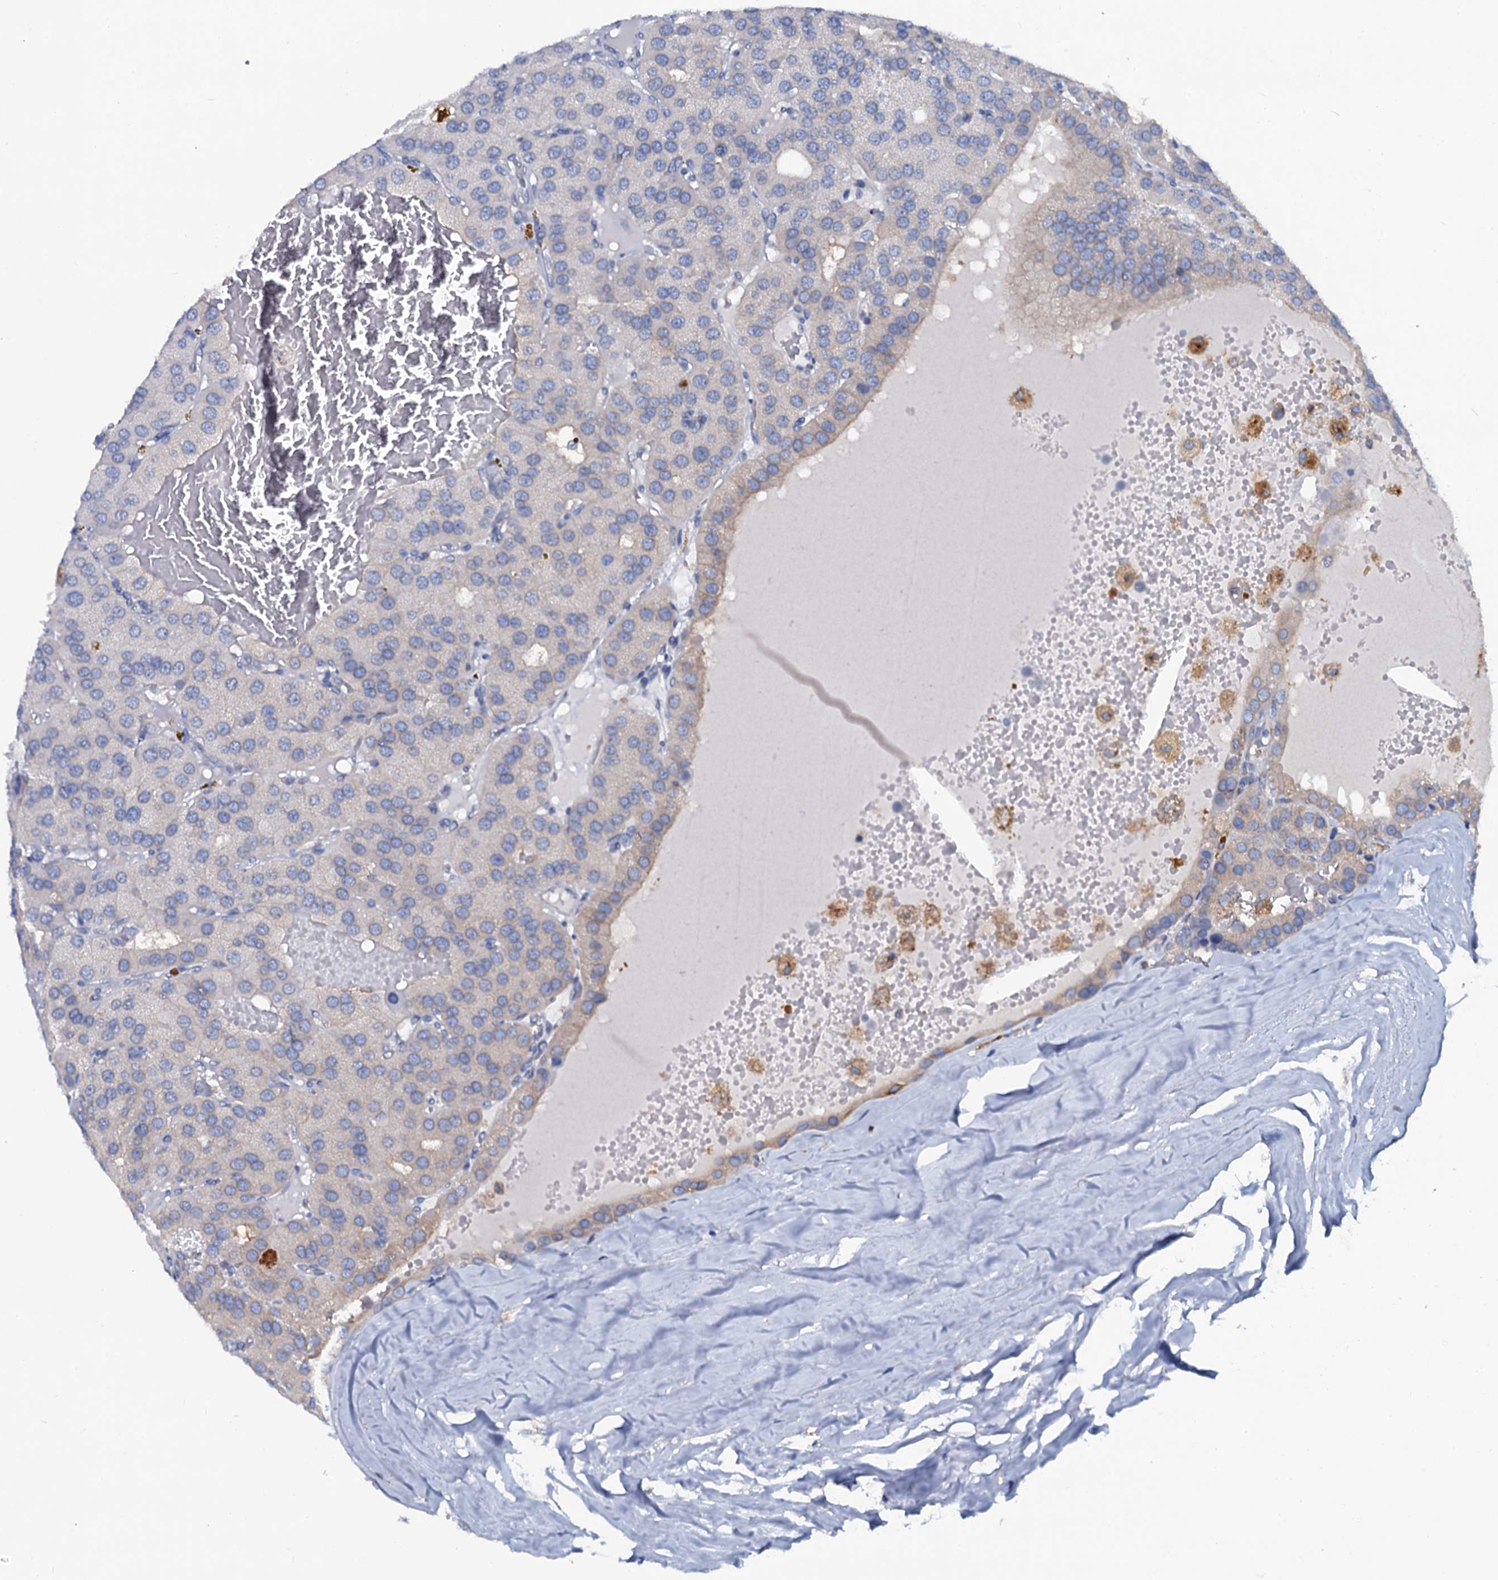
{"staining": {"intensity": "negative", "quantity": "none", "location": "none"}, "tissue": "parathyroid gland", "cell_type": "Glandular cells", "image_type": "normal", "snomed": [{"axis": "morphology", "description": "Normal tissue, NOS"}, {"axis": "morphology", "description": "Adenoma, NOS"}, {"axis": "topography", "description": "Parathyroid gland"}], "caption": "Immunohistochemistry of benign parathyroid gland exhibits no positivity in glandular cells.", "gene": "OTOL1", "patient": {"sex": "female", "age": 86}}